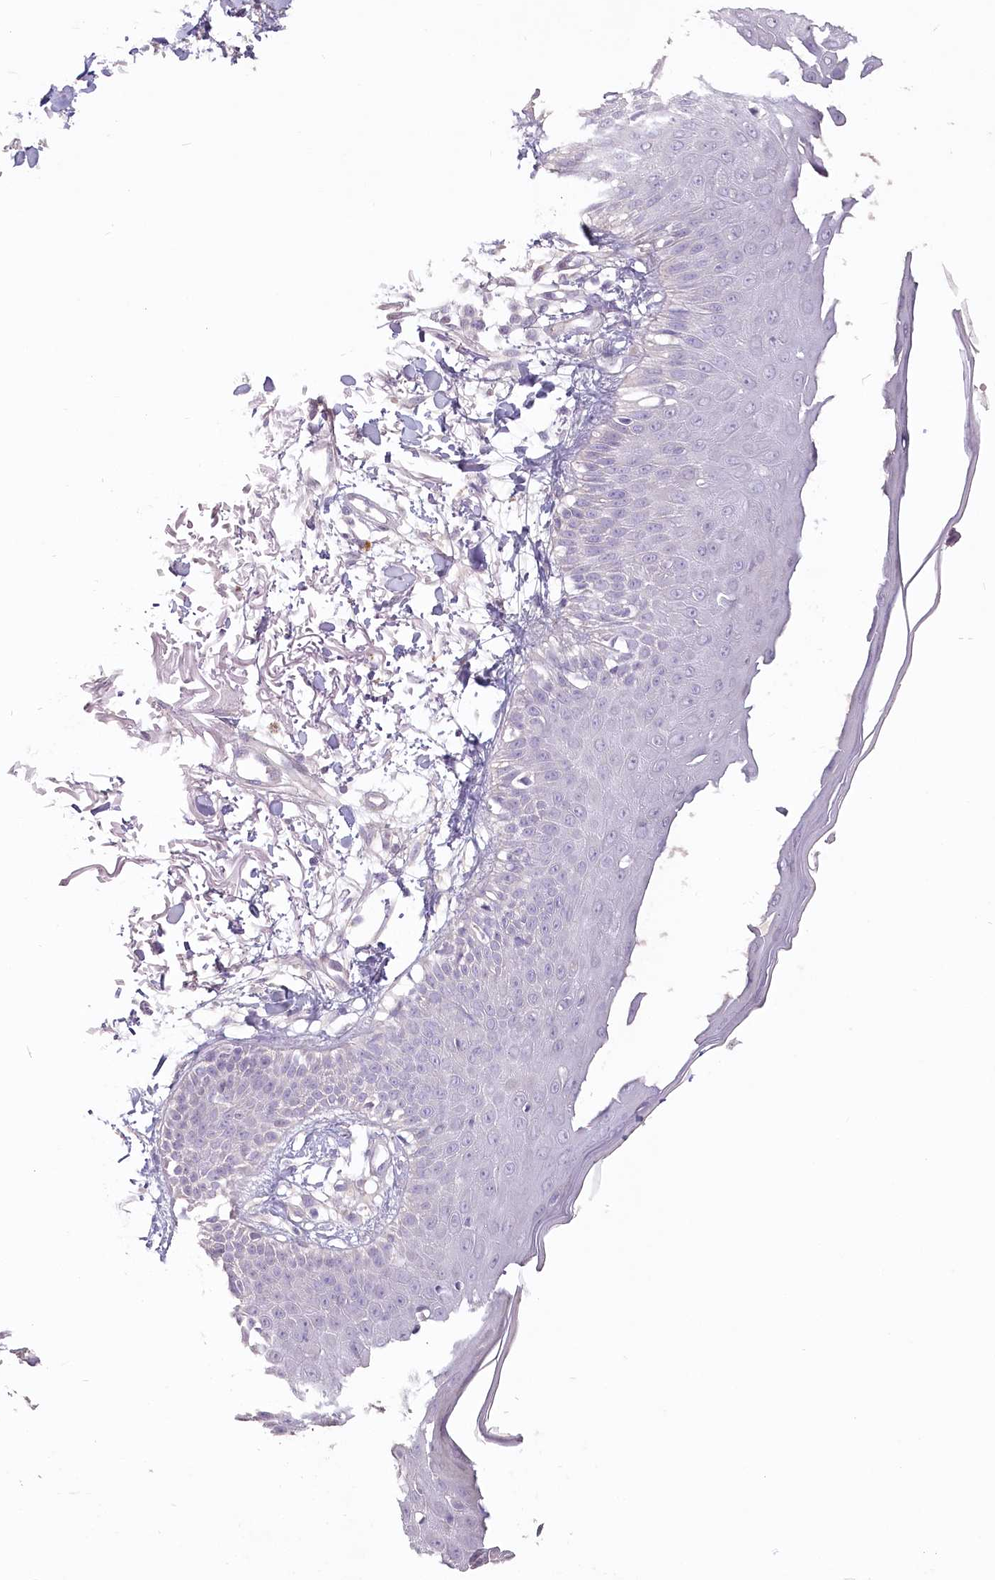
{"staining": {"intensity": "negative", "quantity": "none", "location": "none"}, "tissue": "skin", "cell_type": "Fibroblasts", "image_type": "normal", "snomed": [{"axis": "morphology", "description": "Normal tissue, NOS"}, {"axis": "morphology", "description": "Squamous cell carcinoma, NOS"}, {"axis": "topography", "description": "Skin"}, {"axis": "topography", "description": "Peripheral nerve tissue"}], "caption": "DAB (3,3'-diaminobenzidine) immunohistochemical staining of unremarkable human skin displays no significant expression in fibroblasts.", "gene": "USP11", "patient": {"sex": "male", "age": 83}}